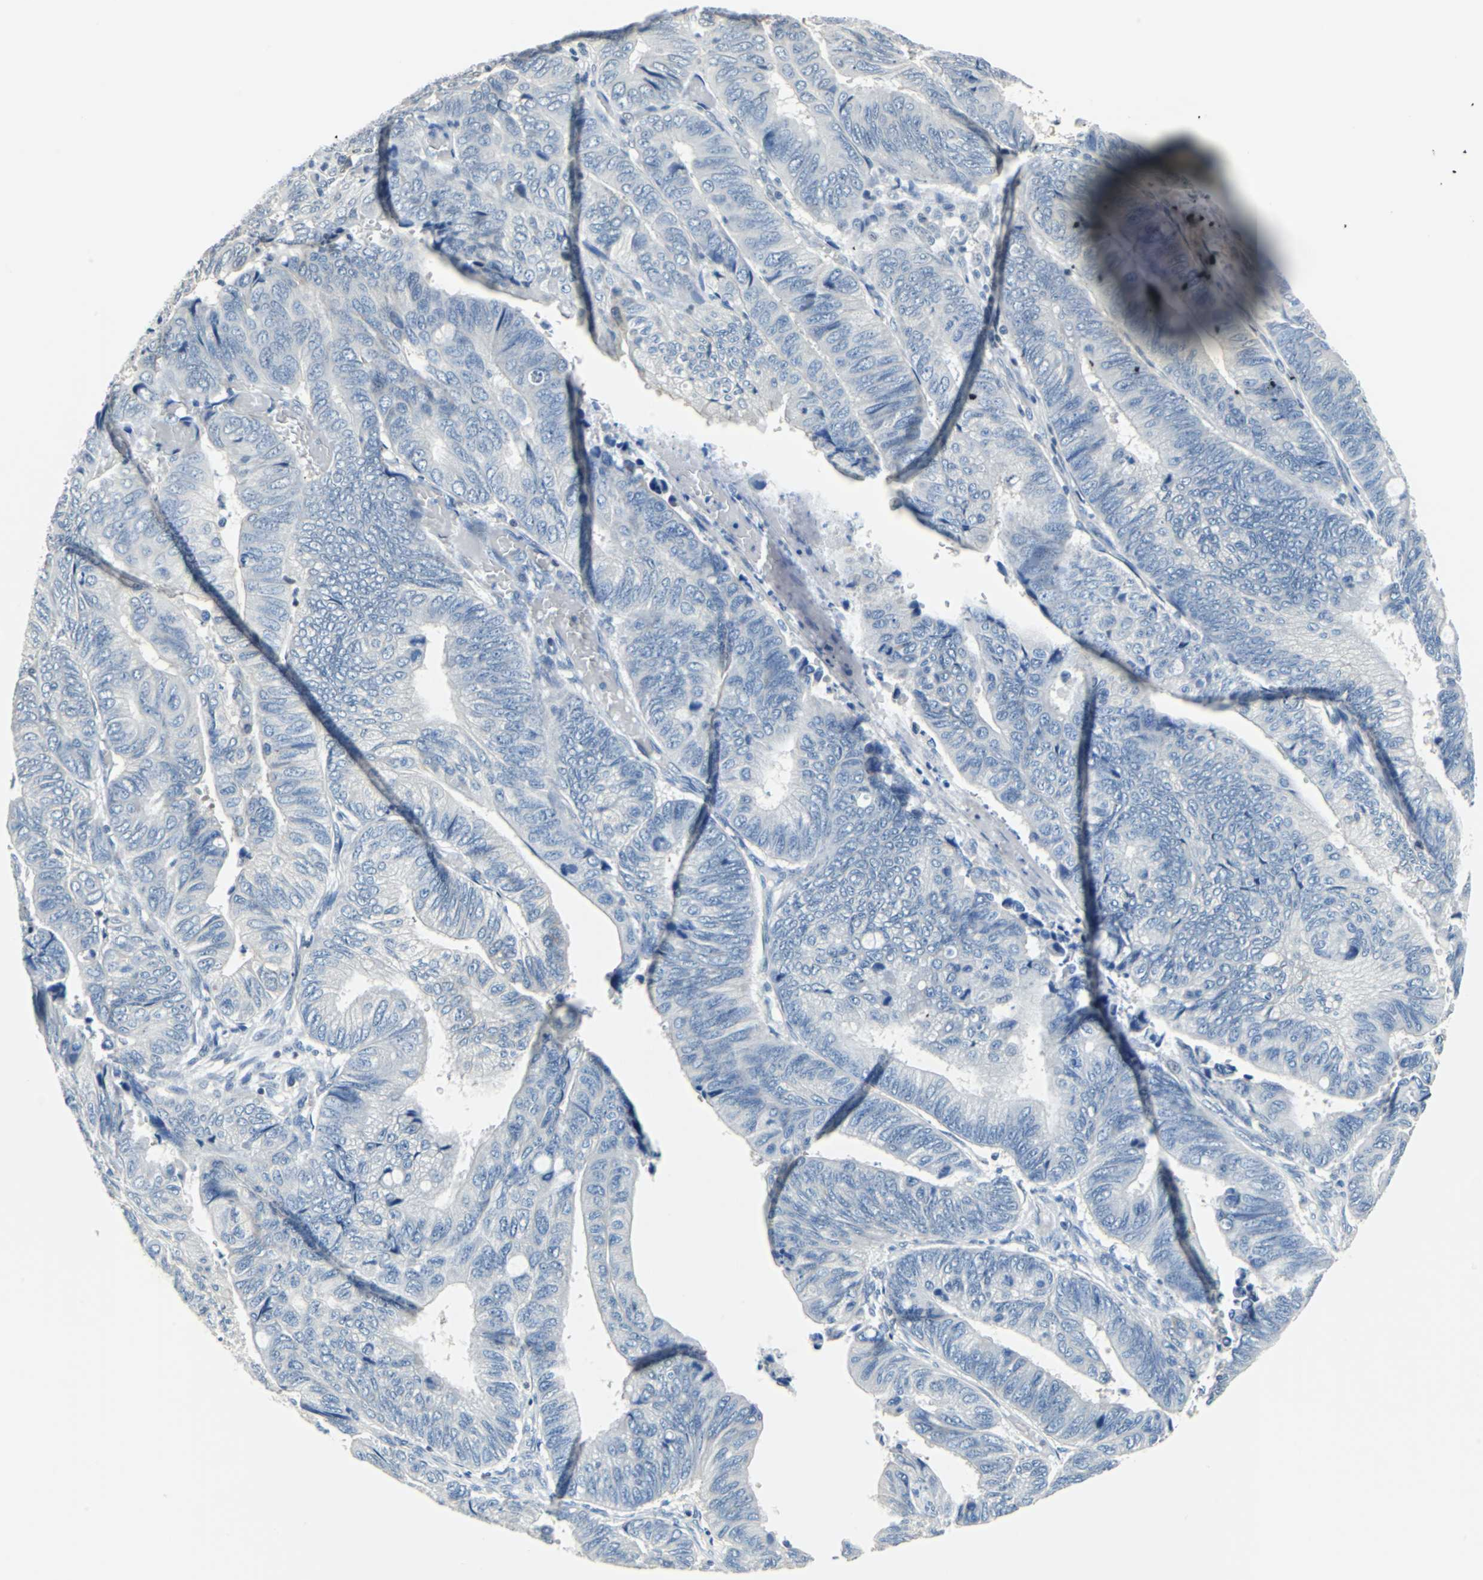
{"staining": {"intensity": "negative", "quantity": "none", "location": "none"}, "tissue": "colorectal cancer", "cell_type": "Tumor cells", "image_type": "cancer", "snomed": [{"axis": "morphology", "description": "Normal tissue, NOS"}, {"axis": "morphology", "description": "Adenocarcinoma, NOS"}, {"axis": "topography", "description": "Rectum"}, {"axis": "topography", "description": "Peripheral nerve tissue"}], "caption": "Tumor cells are negative for protein expression in human colorectal adenocarcinoma. The staining is performed using DAB (3,3'-diaminobenzidine) brown chromogen with nuclei counter-stained in using hematoxylin.", "gene": "HCFC2", "patient": {"sex": "male", "age": 92}}